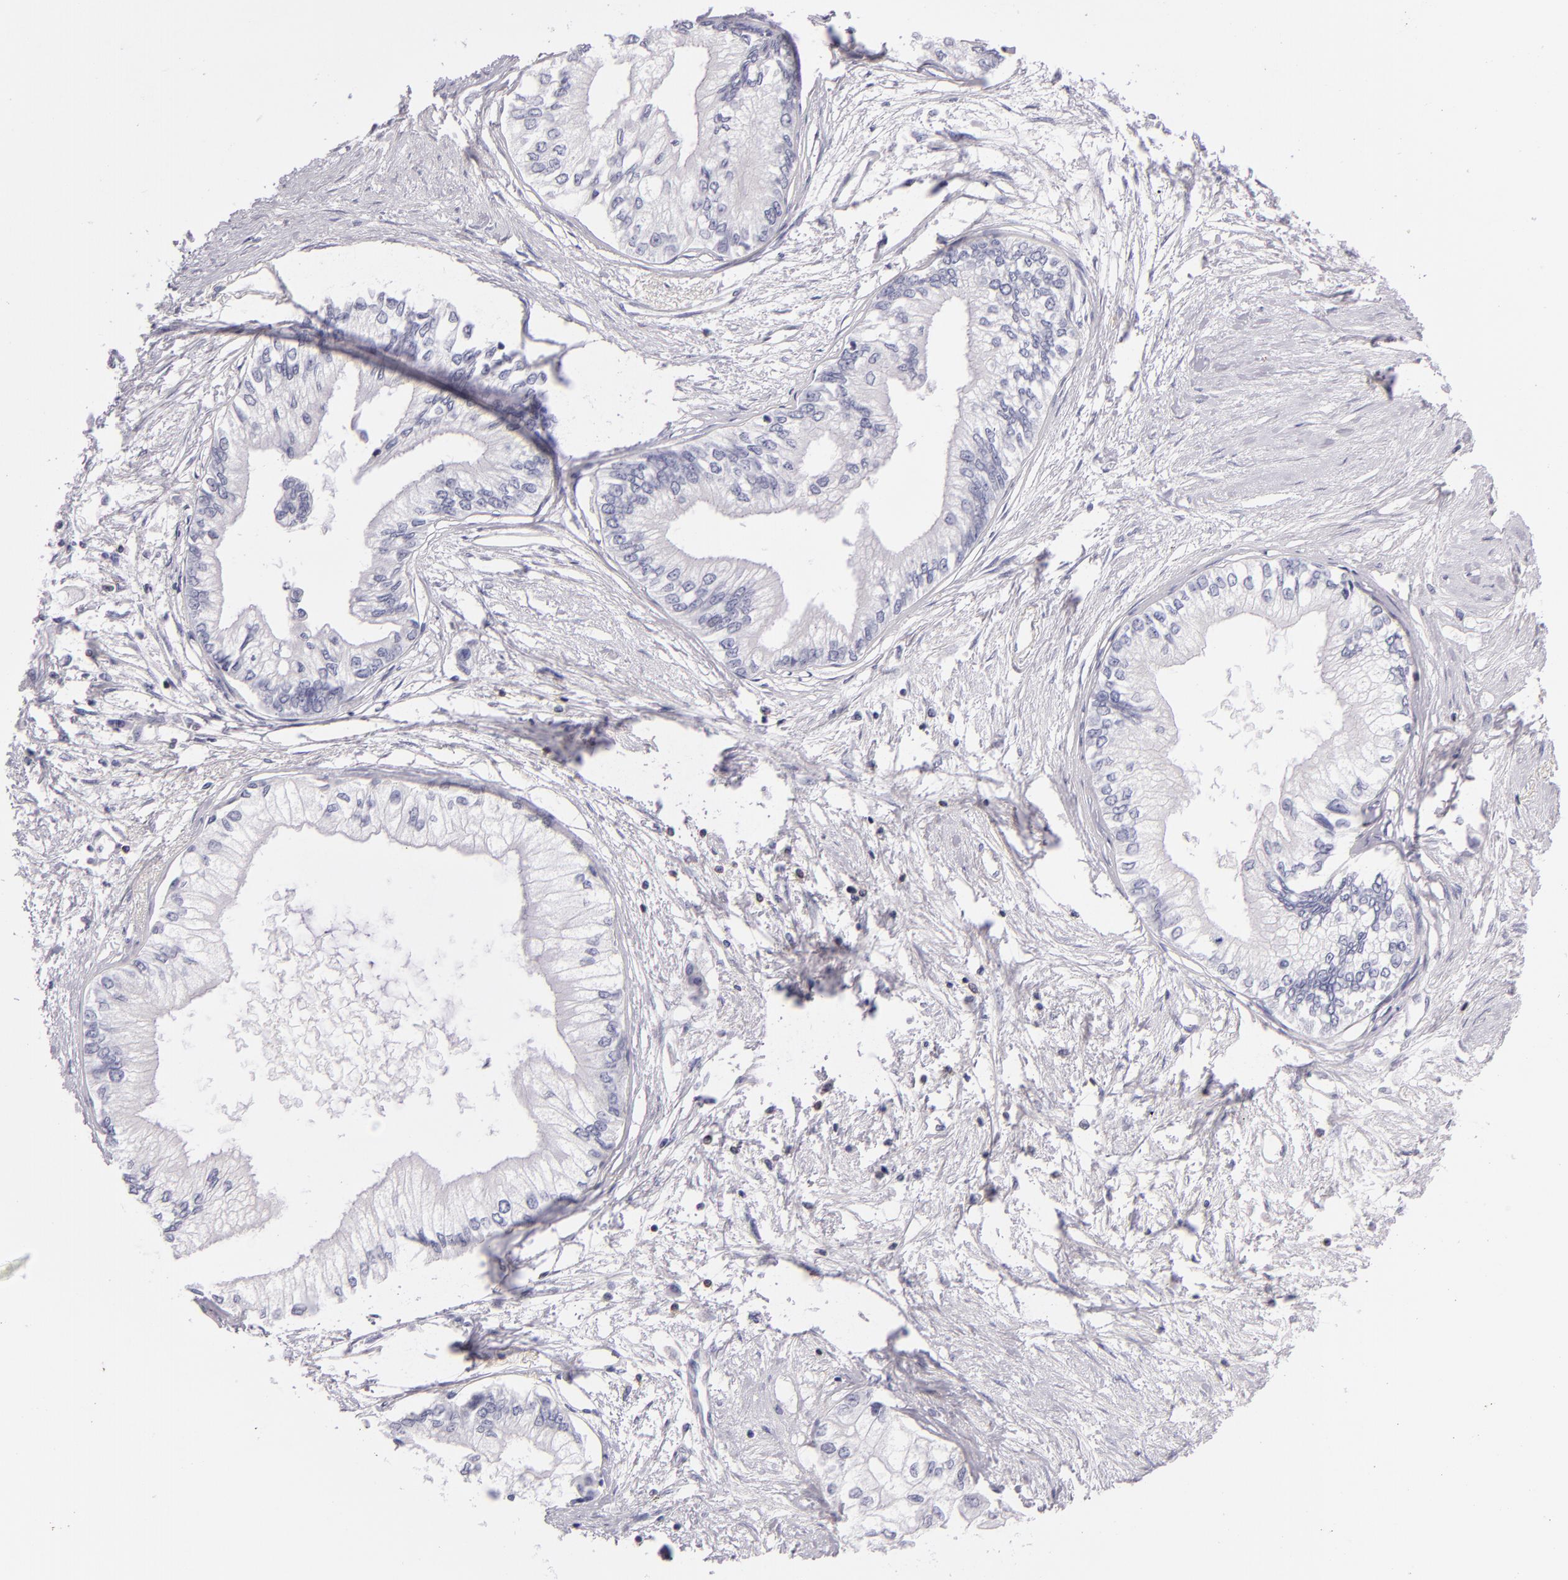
{"staining": {"intensity": "negative", "quantity": "none", "location": "none"}, "tissue": "pancreatic cancer", "cell_type": "Tumor cells", "image_type": "cancer", "snomed": [{"axis": "morphology", "description": "Adenocarcinoma, NOS"}, {"axis": "topography", "description": "Pancreas"}], "caption": "This is a photomicrograph of IHC staining of pancreatic cancer, which shows no positivity in tumor cells.", "gene": "CD48", "patient": {"sex": "male", "age": 79}}